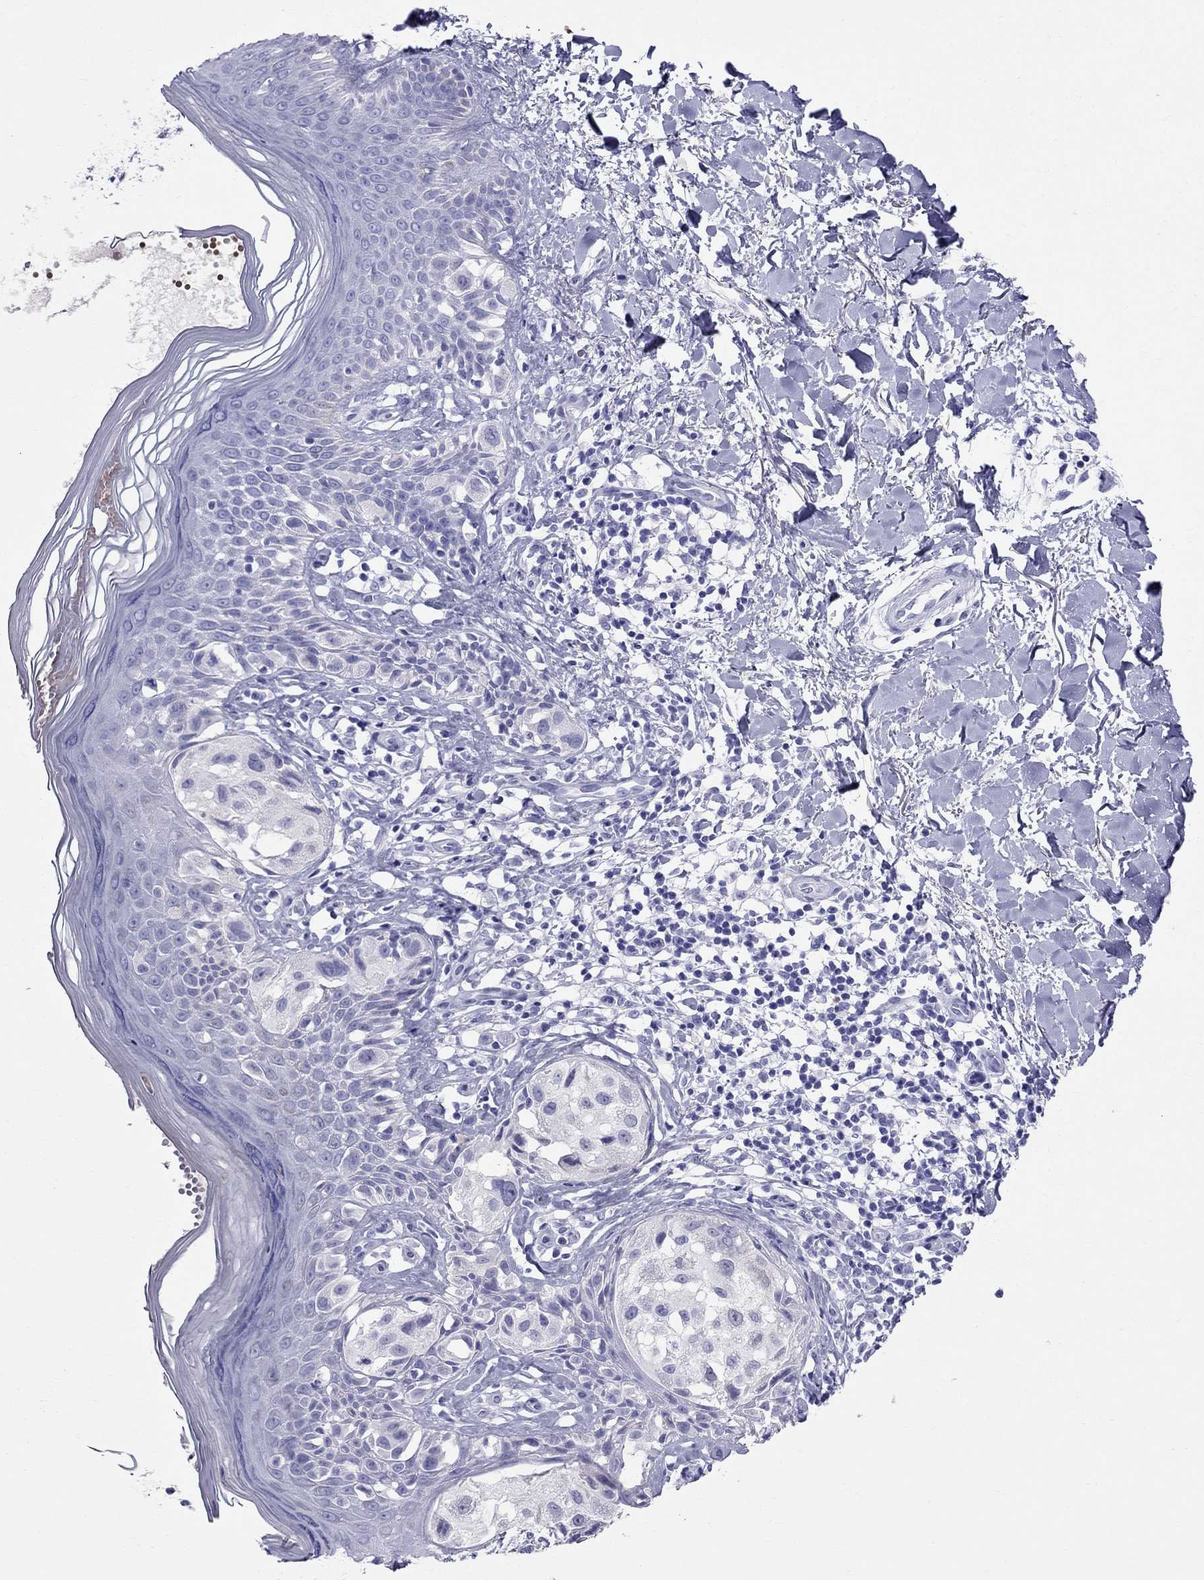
{"staining": {"intensity": "negative", "quantity": "none", "location": "none"}, "tissue": "melanoma", "cell_type": "Tumor cells", "image_type": "cancer", "snomed": [{"axis": "morphology", "description": "Malignant melanoma, NOS"}, {"axis": "topography", "description": "Skin"}], "caption": "An image of human melanoma is negative for staining in tumor cells.", "gene": "DNAAF6", "patient": {"sex": "female", "age": 73}}